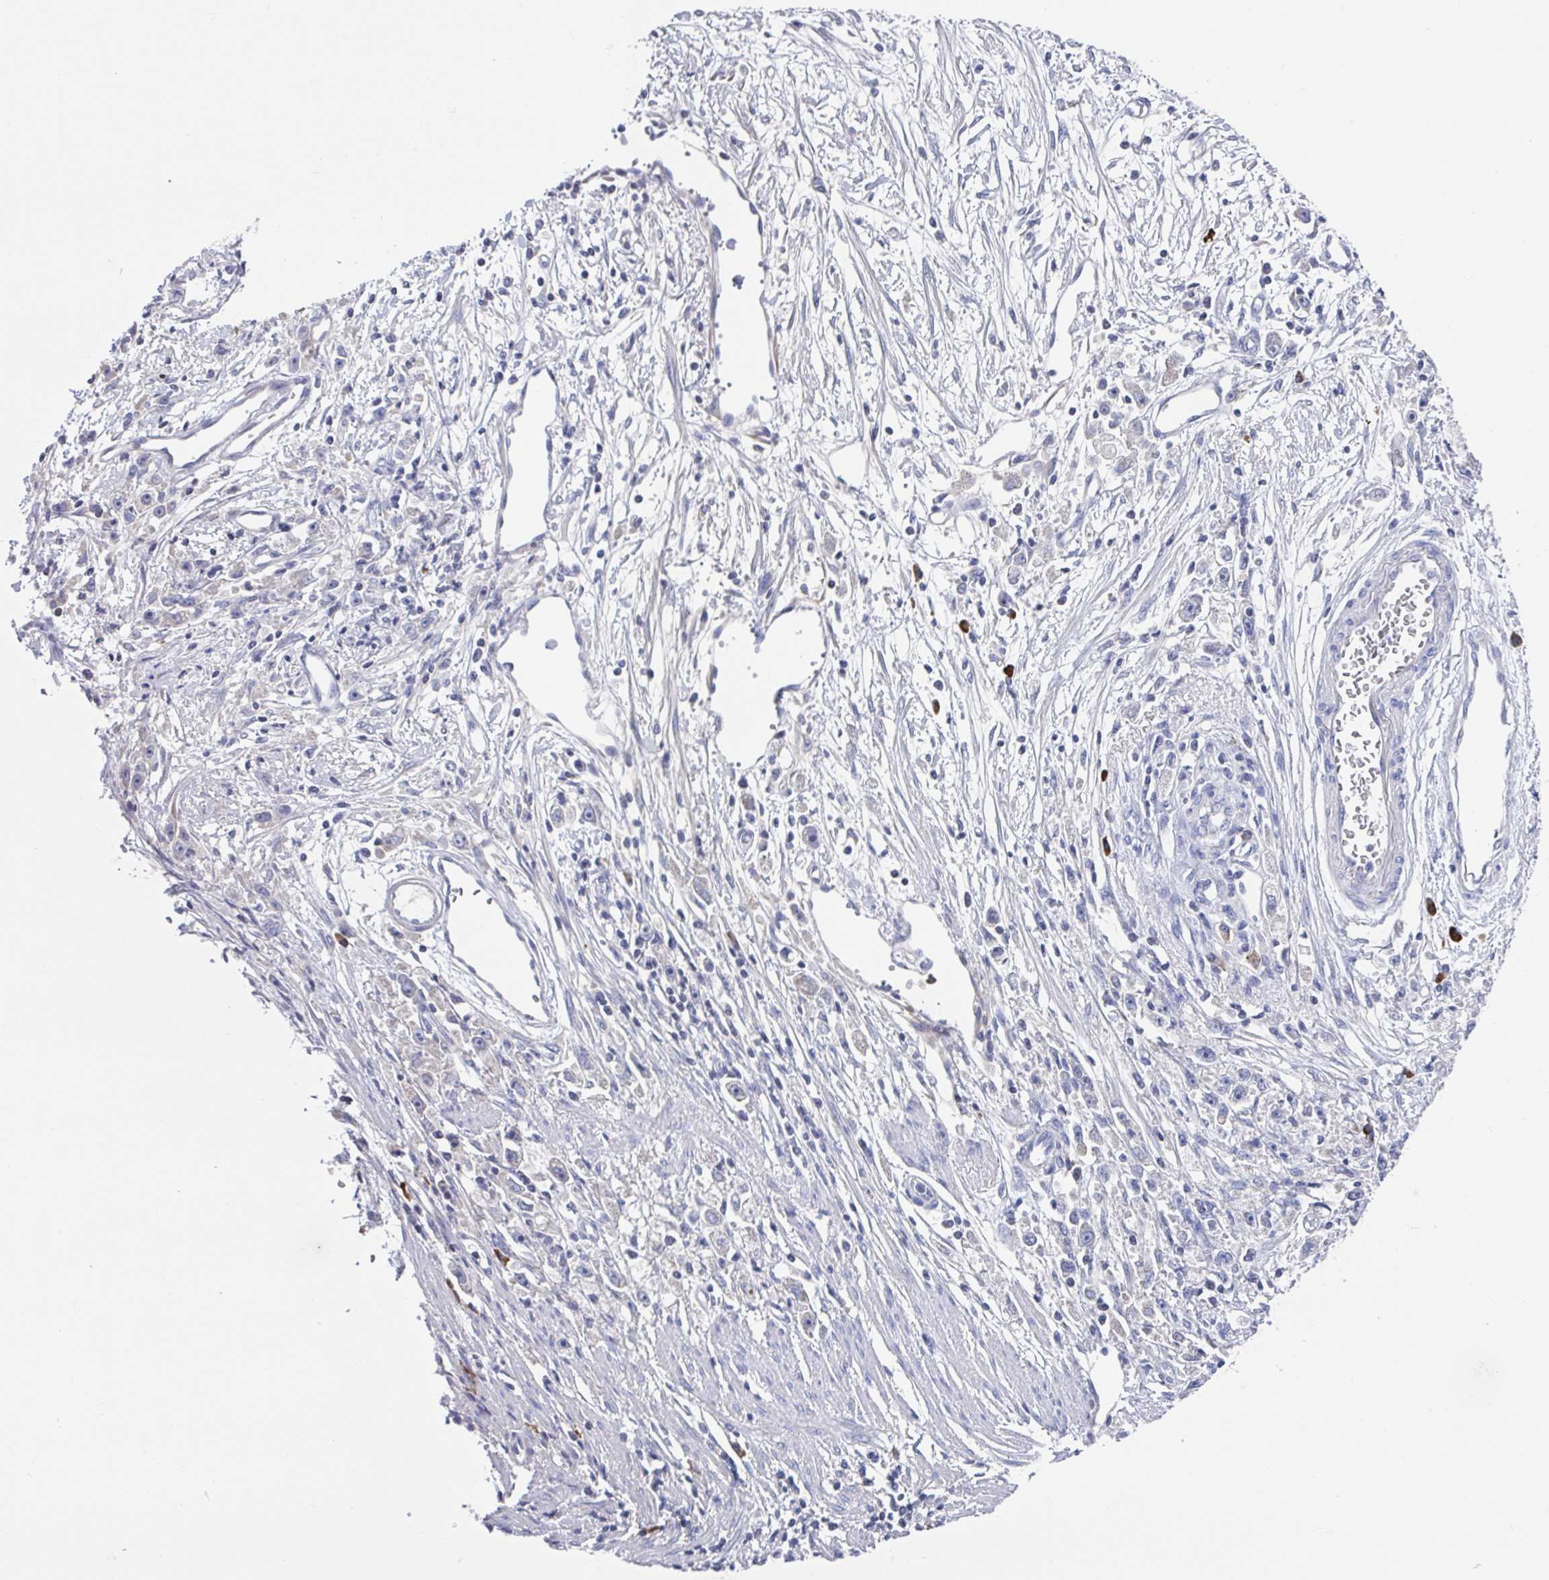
{"staining": {"intensity": "negative", "quantity": "none", "location": "none"}, "tissue": "stomach cancer", "cell_type": "Tumor cells", "image_type": "cancer", "snomed": [{"axis": "morphology", "description": "Adenocarcinoma, NOS"}, {"axis": "topography", "description": "Stomach"}], "caption": "This micrograph is of stomach cancer stained with immunohistochemistry to label a protein in brown with the nuclei are counter-stained blue. There is no staining in tumor cells.", "gene": "LRRC58", "patient": {"sex": "female", "age": 59}}